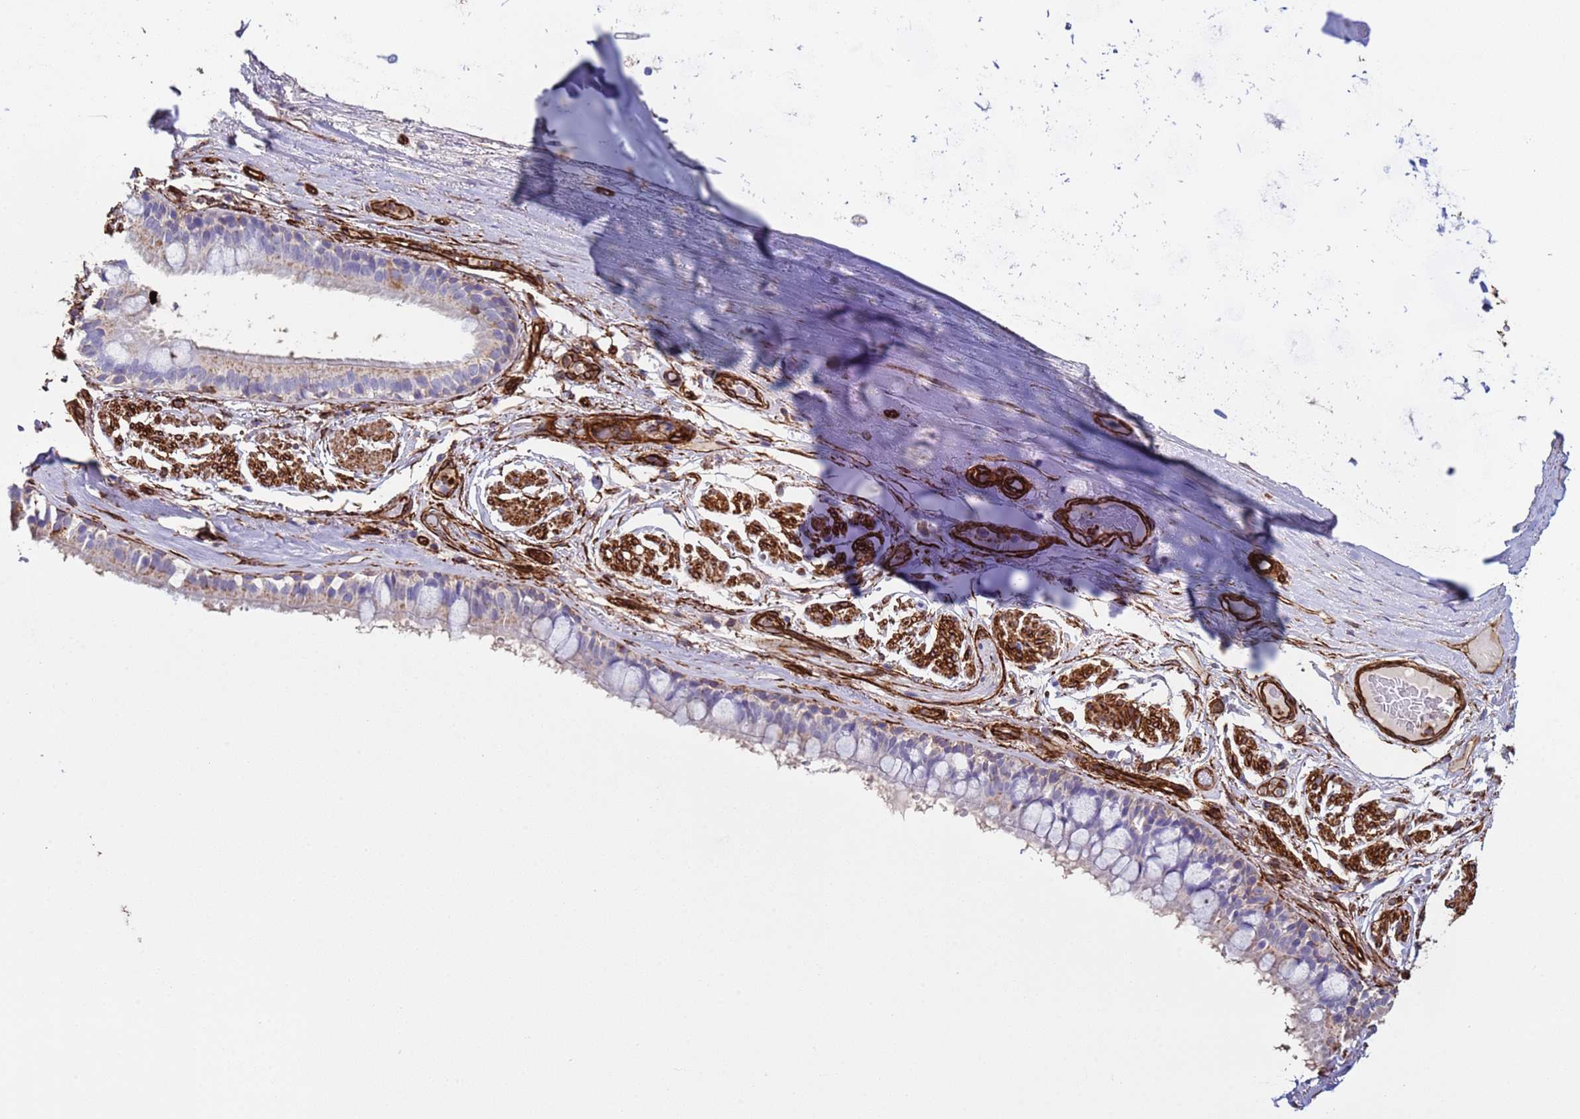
{"staining": {"intensity": "negative", "quantity": "none", "location": "none"}, "tissue": "bronchus", "cell_type": "Respiratory epithelial cells", "image_type": "normal", "snomed": [{"axis": "morphology", "description": "Normal tissue, NOS"}, {"axis": "topography", "description": "Bronchus"}], "caption": "Immunohistochemistry of benign bronchus displays no positivity in respiratory epithelial cells.", "gene": "GASK1A", "patient": {"sex": "male", "age": 70}}